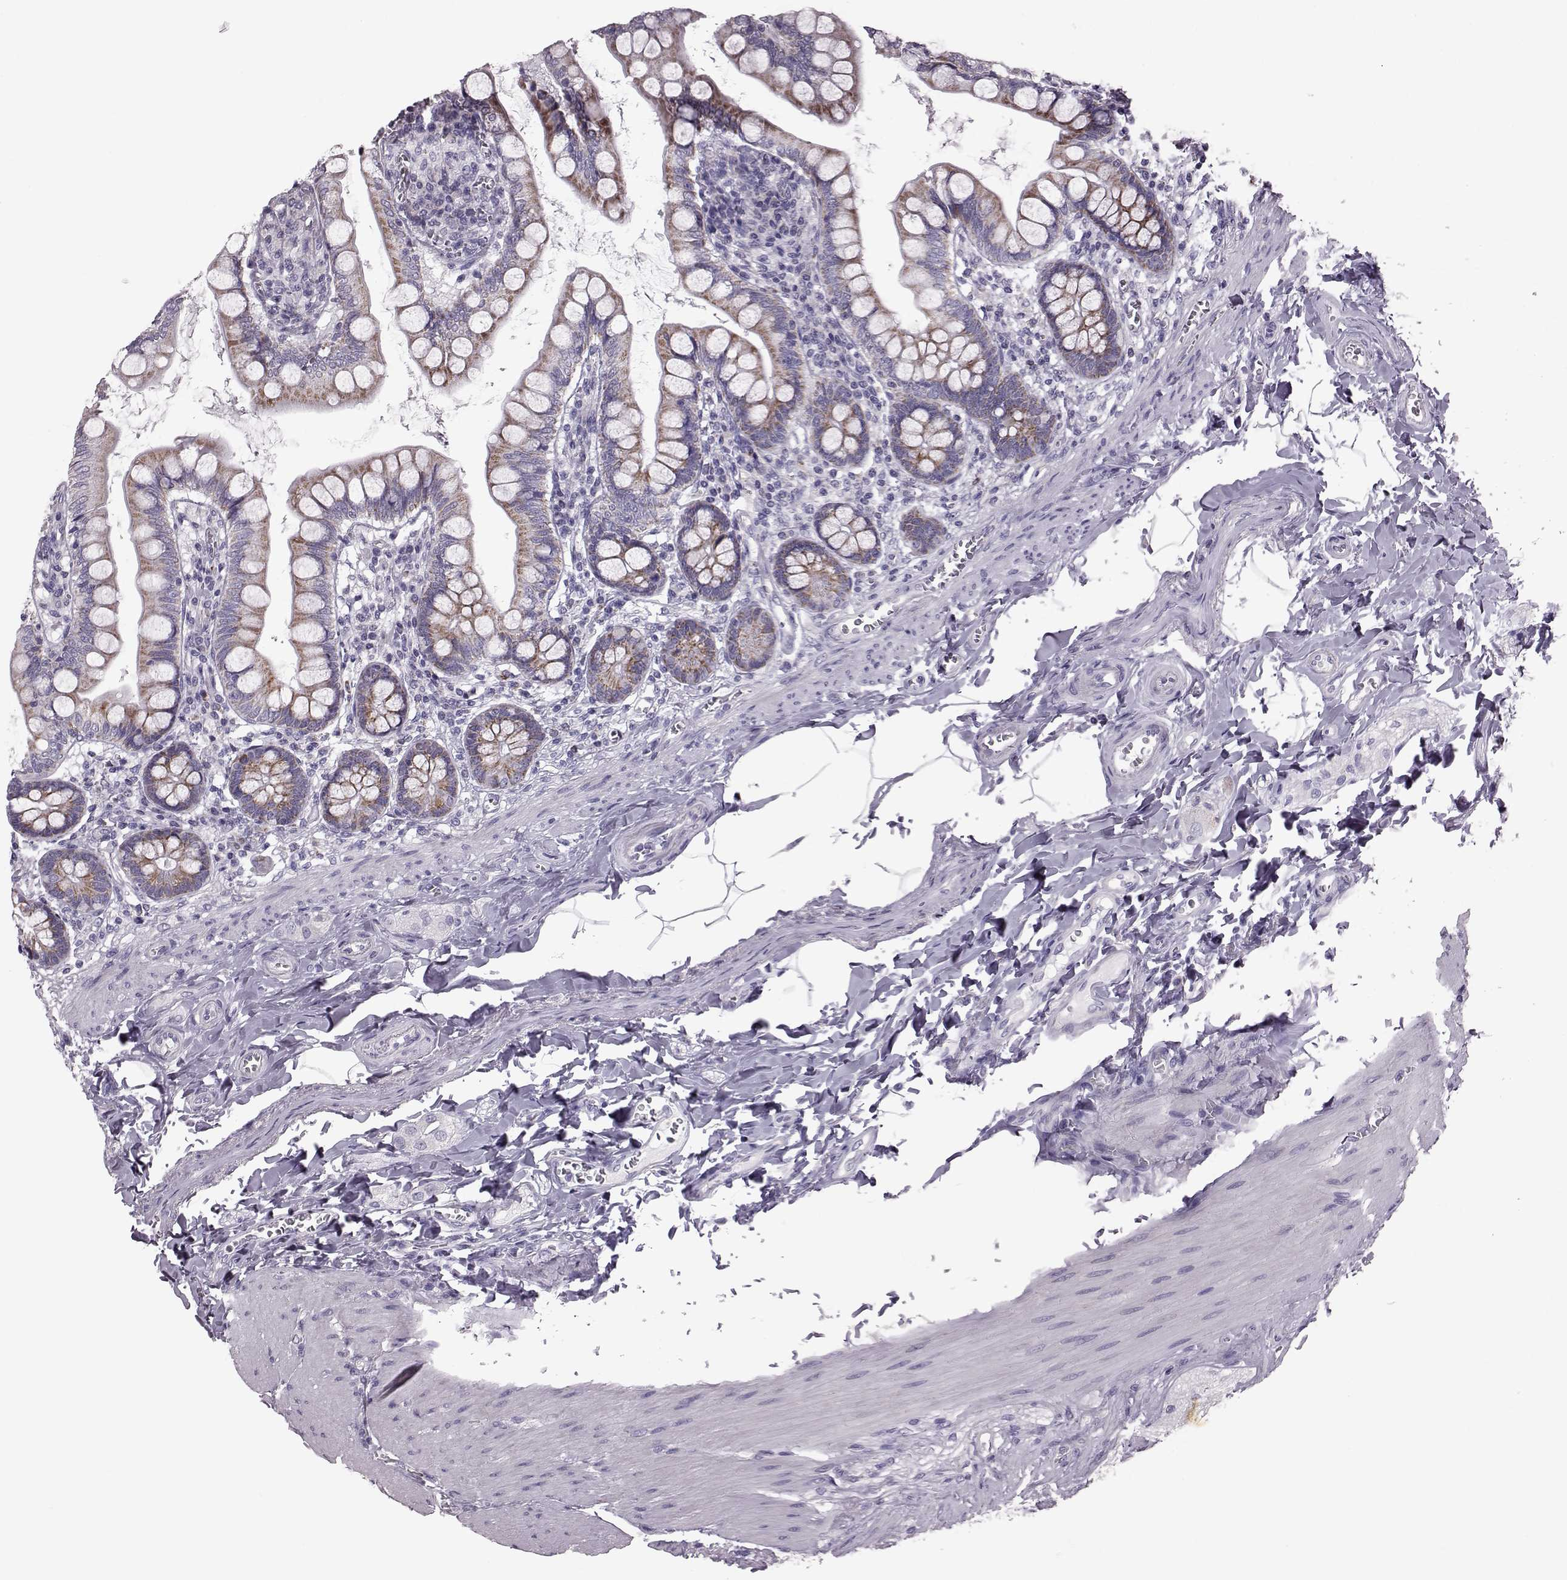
{"staining": {"intensity": "moderate", "quantity": ">75%", "location": "cytoplasmic/membranous"}, "tissue": "small intestine", "cell_type": "Glandular cells", "image_type": "normal", "snomed": [{"axis": "morphology", "description": "Normal tissue, NOS"}, {"axis": "topography", "description": "Small intestine"}], "caption": "Glandular cells exhibit medium levels of moderate cytoplasmic/membranous positivity in about >75% of cells in normal small intestine.", "gene": "RIMS2", "patient": {"sex": "female", "age": 56}}